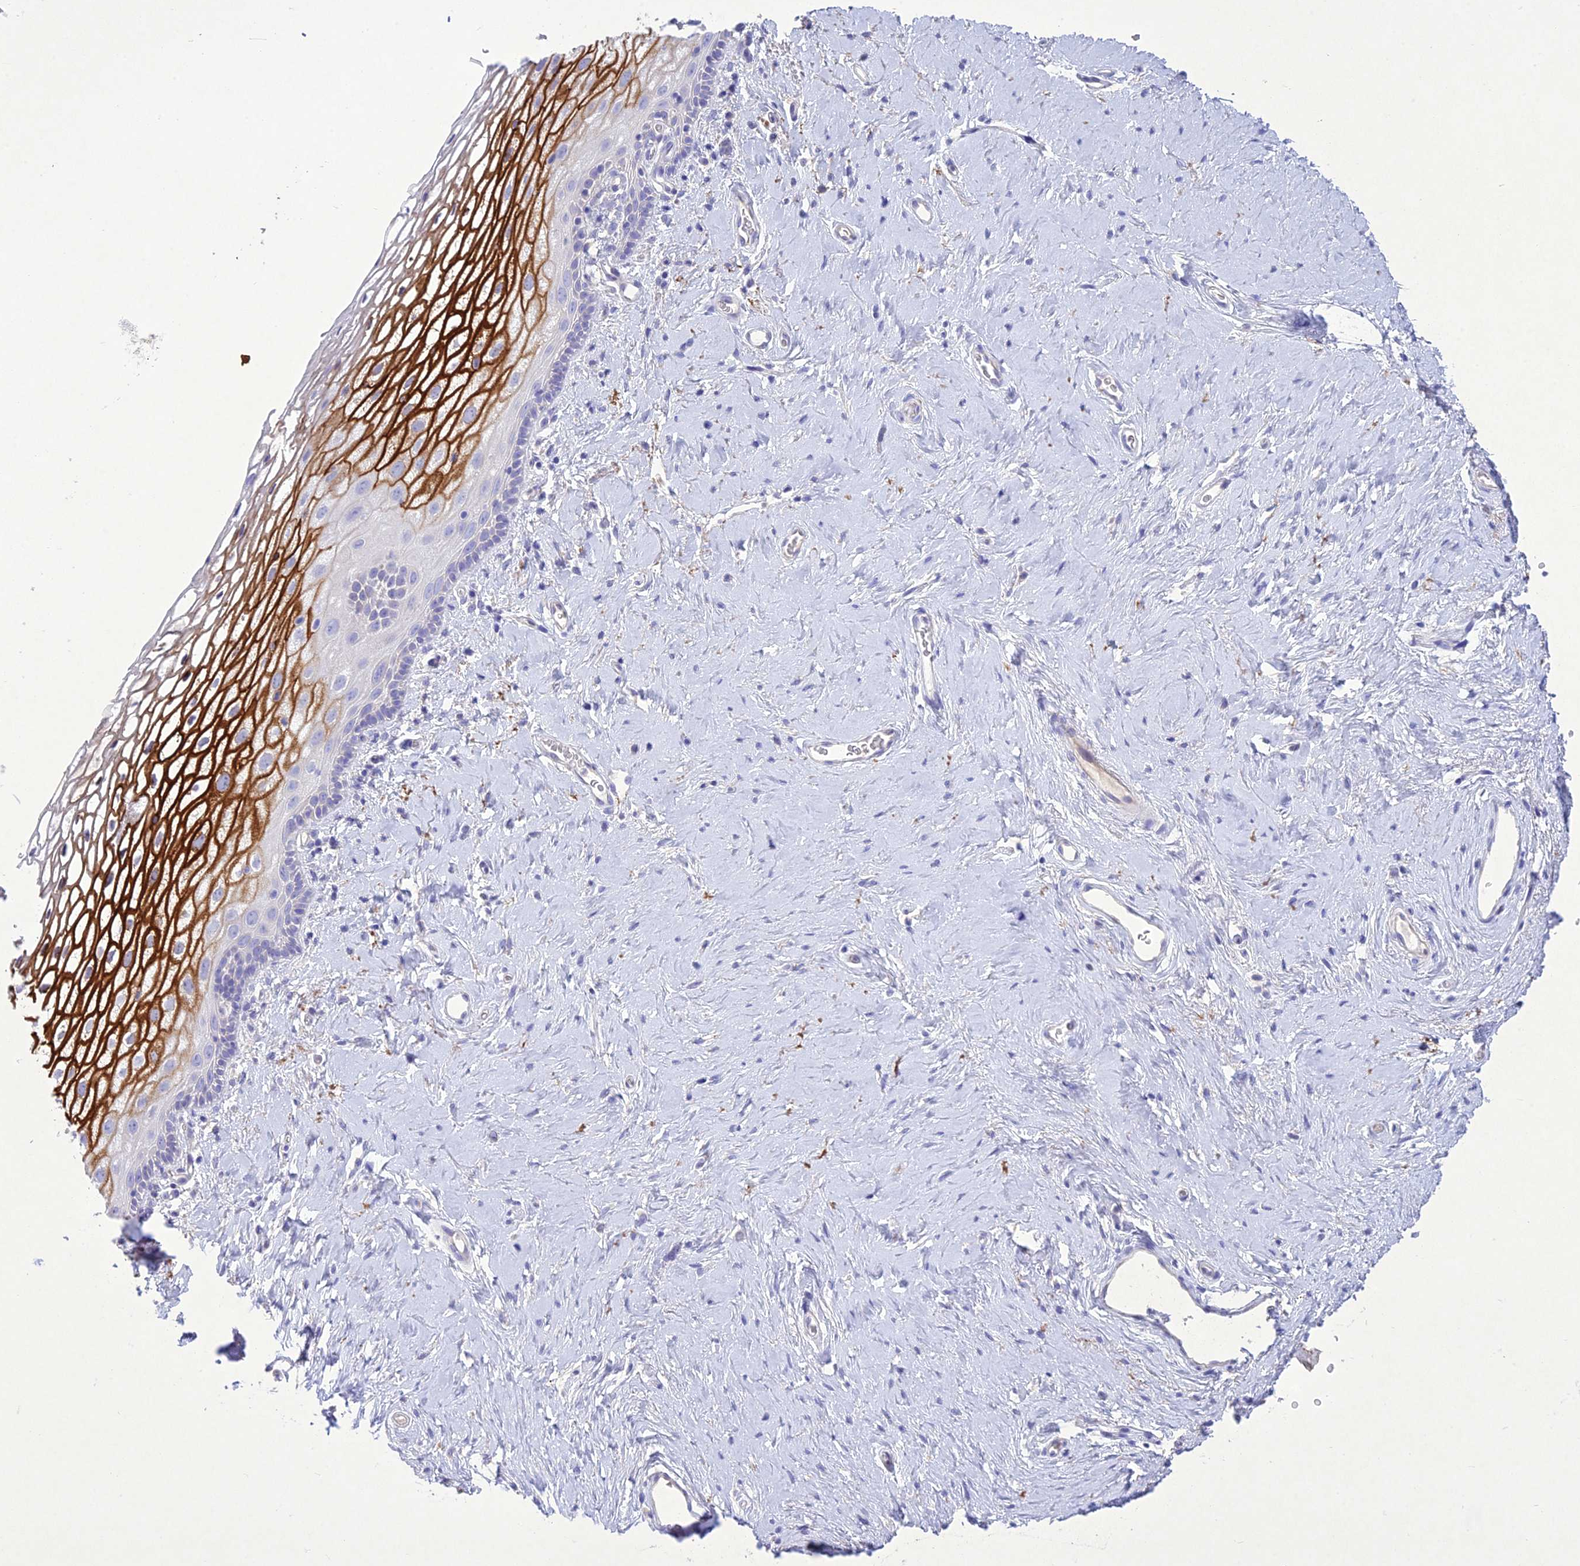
{"staining": {"intensity": "strong", "quantity": "25%-75%", "location": "cytoplasmic/membranous"}, "tissue": "vagina", "cell_type": "Squamous epithelial cells", "image_type": "normal", "snomed": [{"axis": "morphology", "description": "Normal tissue, NOS"}, {"axis": "morphology", "description": "Adenocarcinoma, NOS"}, {"axis": "topography", "description": "Rectum"}, {"axis": "topography", "description": "Vagina"}], "caption": "Strong cytoplasmic/membranous positivity is present in approximately 25%-75% of squamous epithelial cells in unremarkable vagina. Nuclei are stained in blue.", "gene": "SLC13A5", "patient": {"sex": "female", "age": 71}}